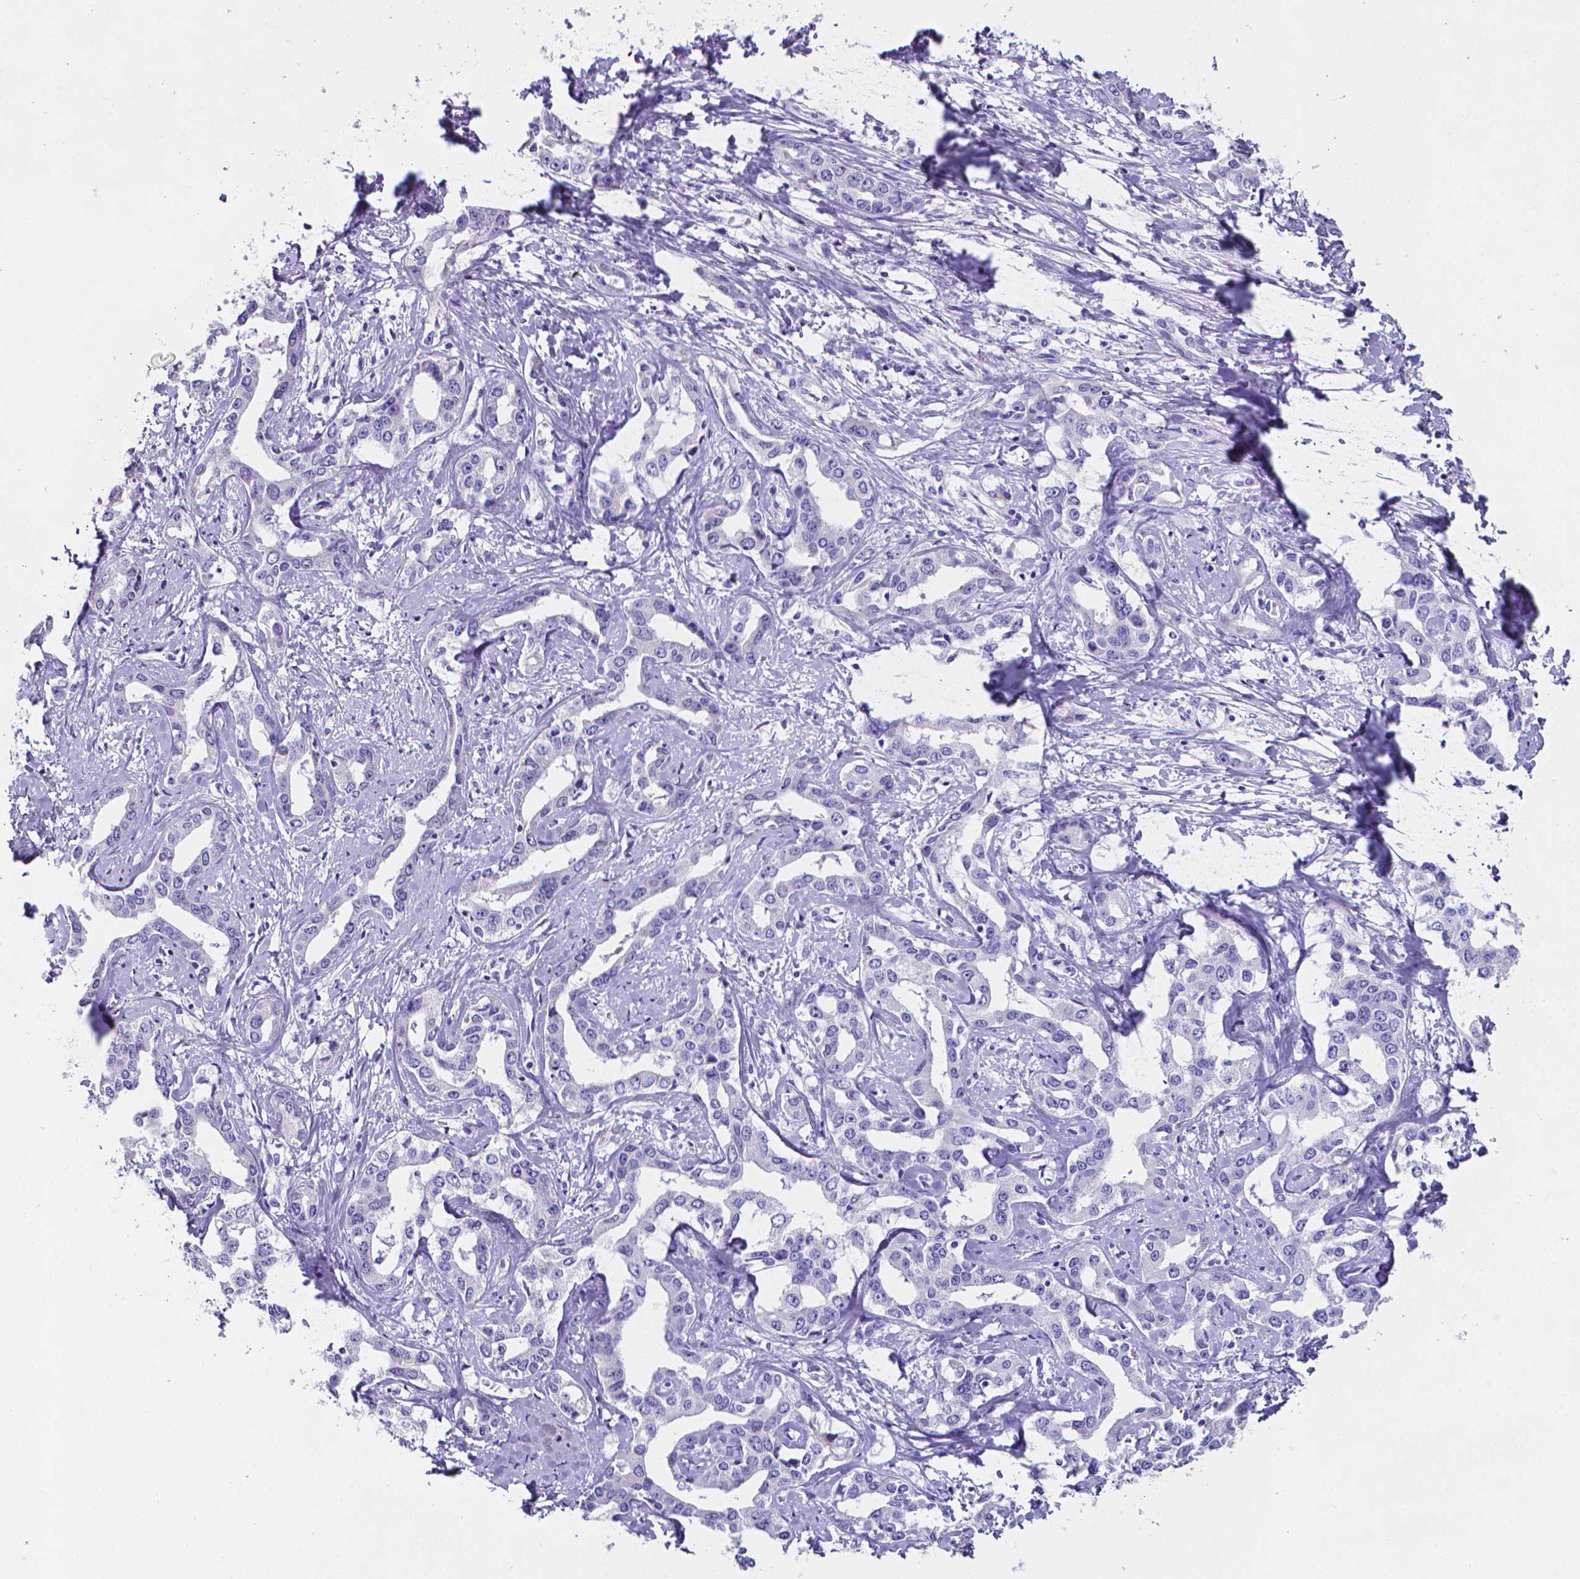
{"staining": {"intensity": "negative", "quantity": "none", "location": "none"}, "tissue": "liver cancer", "cell_type": "Tumor cells", "image_type": "cancer", "snomed": [{"axis": "morphology", "description": "Cholangiocarcinoma"}, {"axis": "topography", "description": "Liver"}], "caption": "A photomicrograph of cholangiocarcinoma (liver) stained for a protein reveals no brown staining in tumor cells. Brightfield microscopy of immunohistochemistry (IHC) stained with DAB (3,3'-diaminobenzidine) (brown) and hematoxylin (blue), captured at high magnification.", "gene": "LRRC73", "patient": {"sex": "male", "age": 59}}